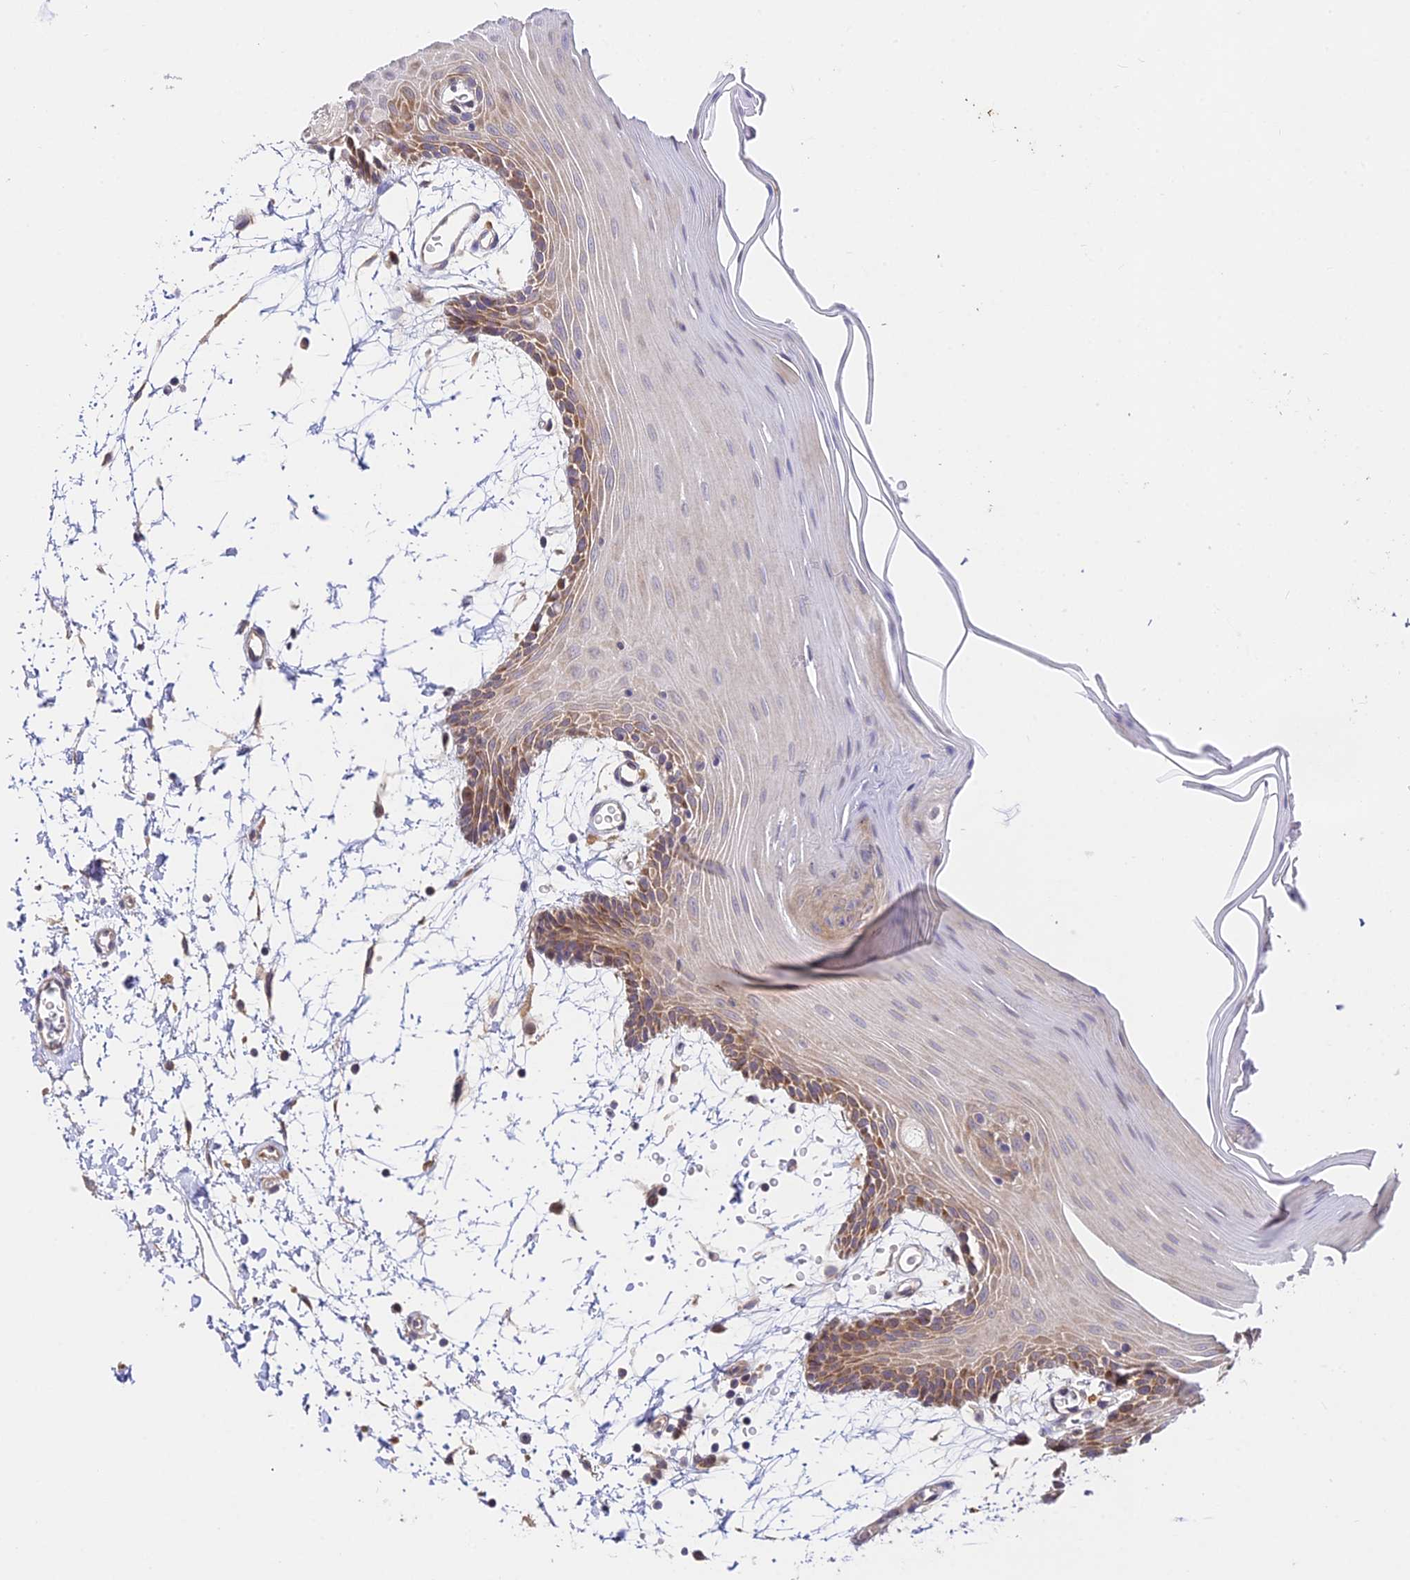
{"staining": {"intensity": "moderate", "quantity": "25%-75%", "location": "cytoplasmic/membranous"}, "tissue": "oral mucosa", "cell_type": "Squamous epithelial cells", "image_type": "normal", "snomed": [{"axis": "morphology", "description": "Normal tissue, NOS"}, {"axis": "topography", "description": "Skeletal muscle"}, {"axis": "topography", "description": "Oral tissue"}, {"axis": "topography", "description": "Salivary gland"}, {"axis": "topography", "description": "Peripheral nerve tissue"}], "caption": "Protein analysis of normal oral mucosa reveals moderate cytoplasmic/membranous expression in about 25%-75% of squamous epithelial cells. Immunohistochemistry (ihc) stains the protein in brown and the nuclei are stained blue.", "gene": "C3orf20", "patient": {"sex": "male", "age": 54}}